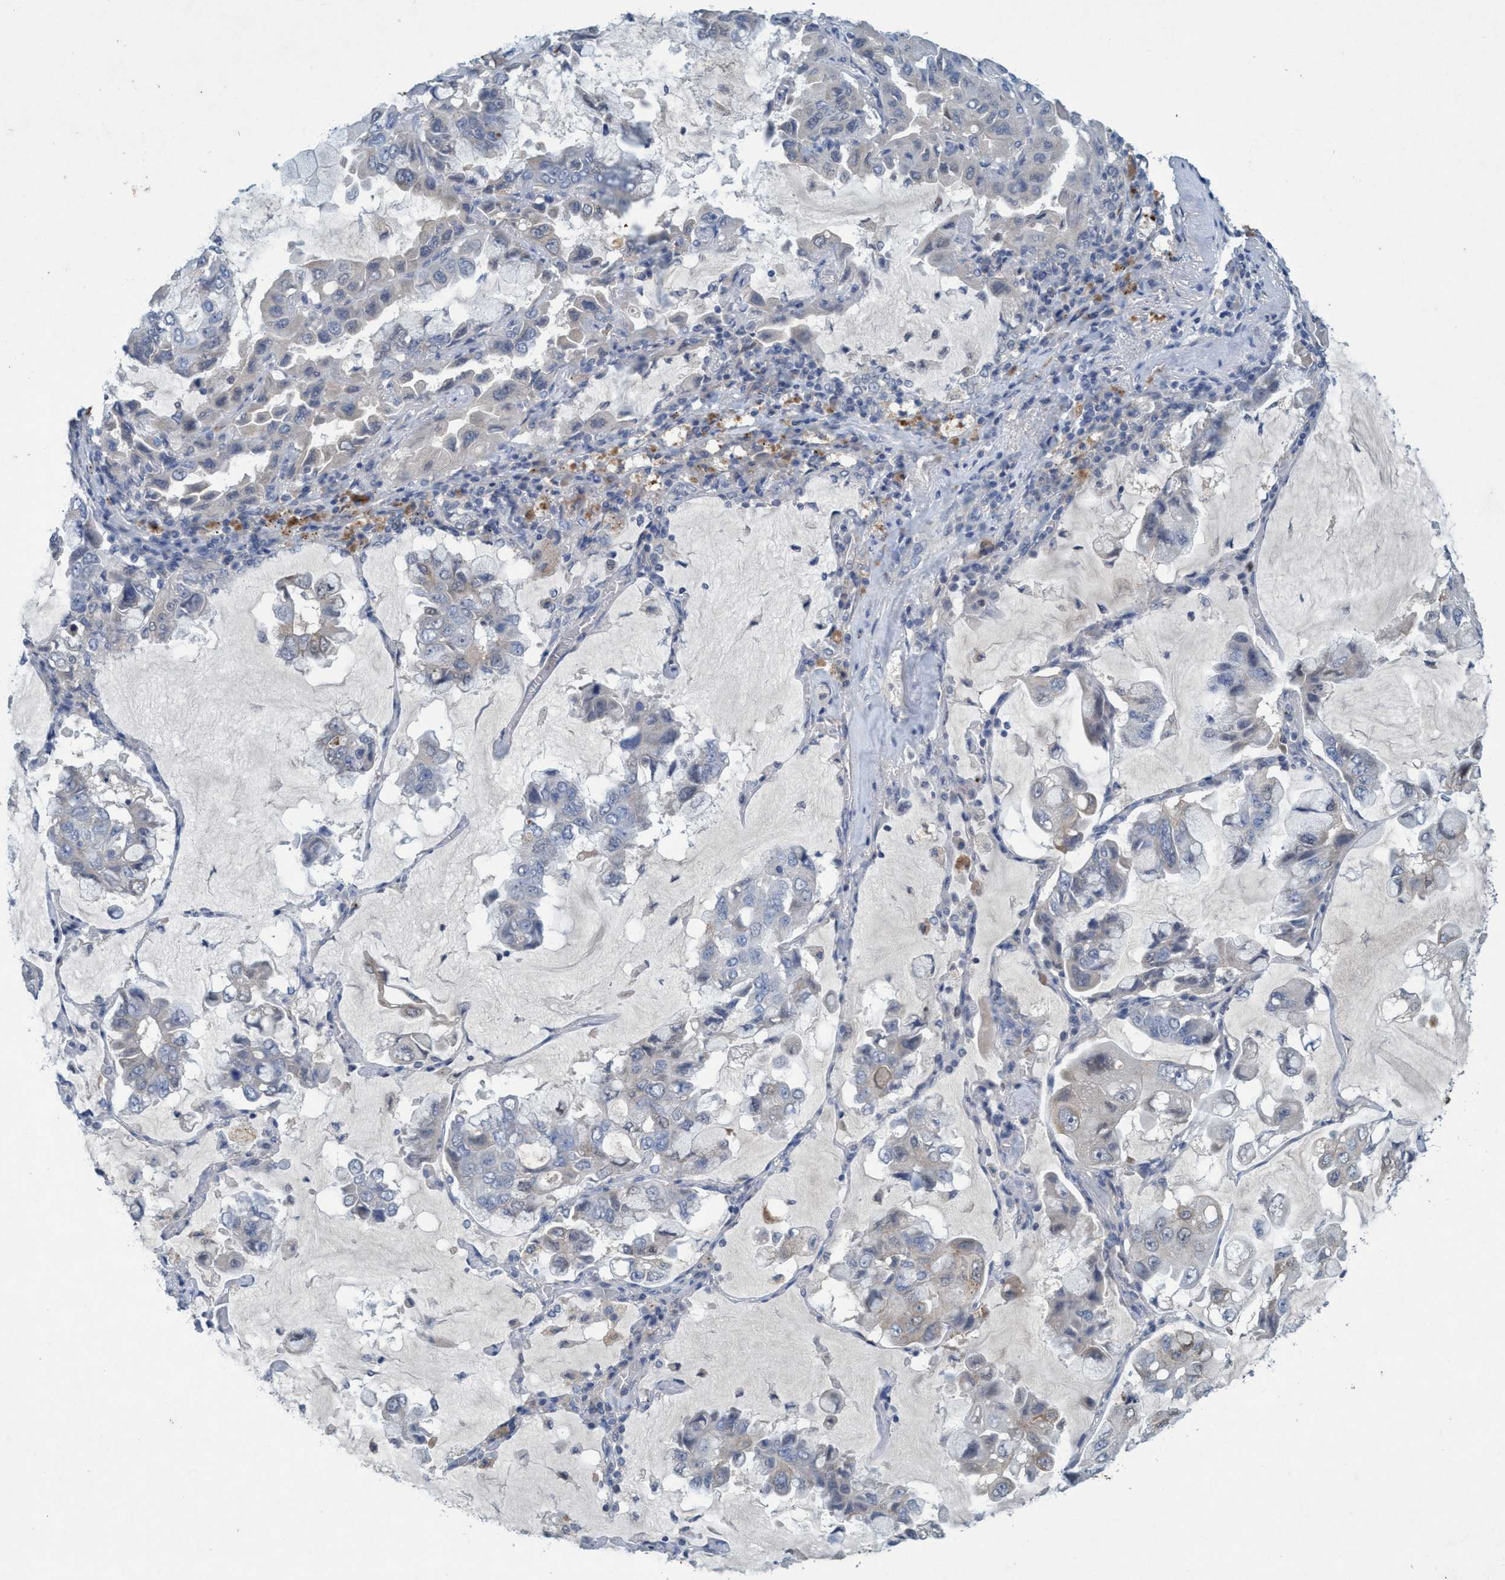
{"staining": {"intensity": "negative", "quantity": "none", "location": "none"}, "tissue": "lung cancer", "cell_type": "Tumor cells", "image_type": "cancer", "snomed": [{"axis": "morphology", "description": "Adenocarcinoma, NOS"}, {"axis": "topography", "description": "Lung"}], "caption": "Immunohistochemistry micrograph of neoplastic tissue: adenocarcinoma (lung) stained with DAB (3,3'-diaminobenzidine) exhibits no significant protein positivity in tumor cells.", "gene": "RNF208", "patient": {"sex": "male", "age": 64}}